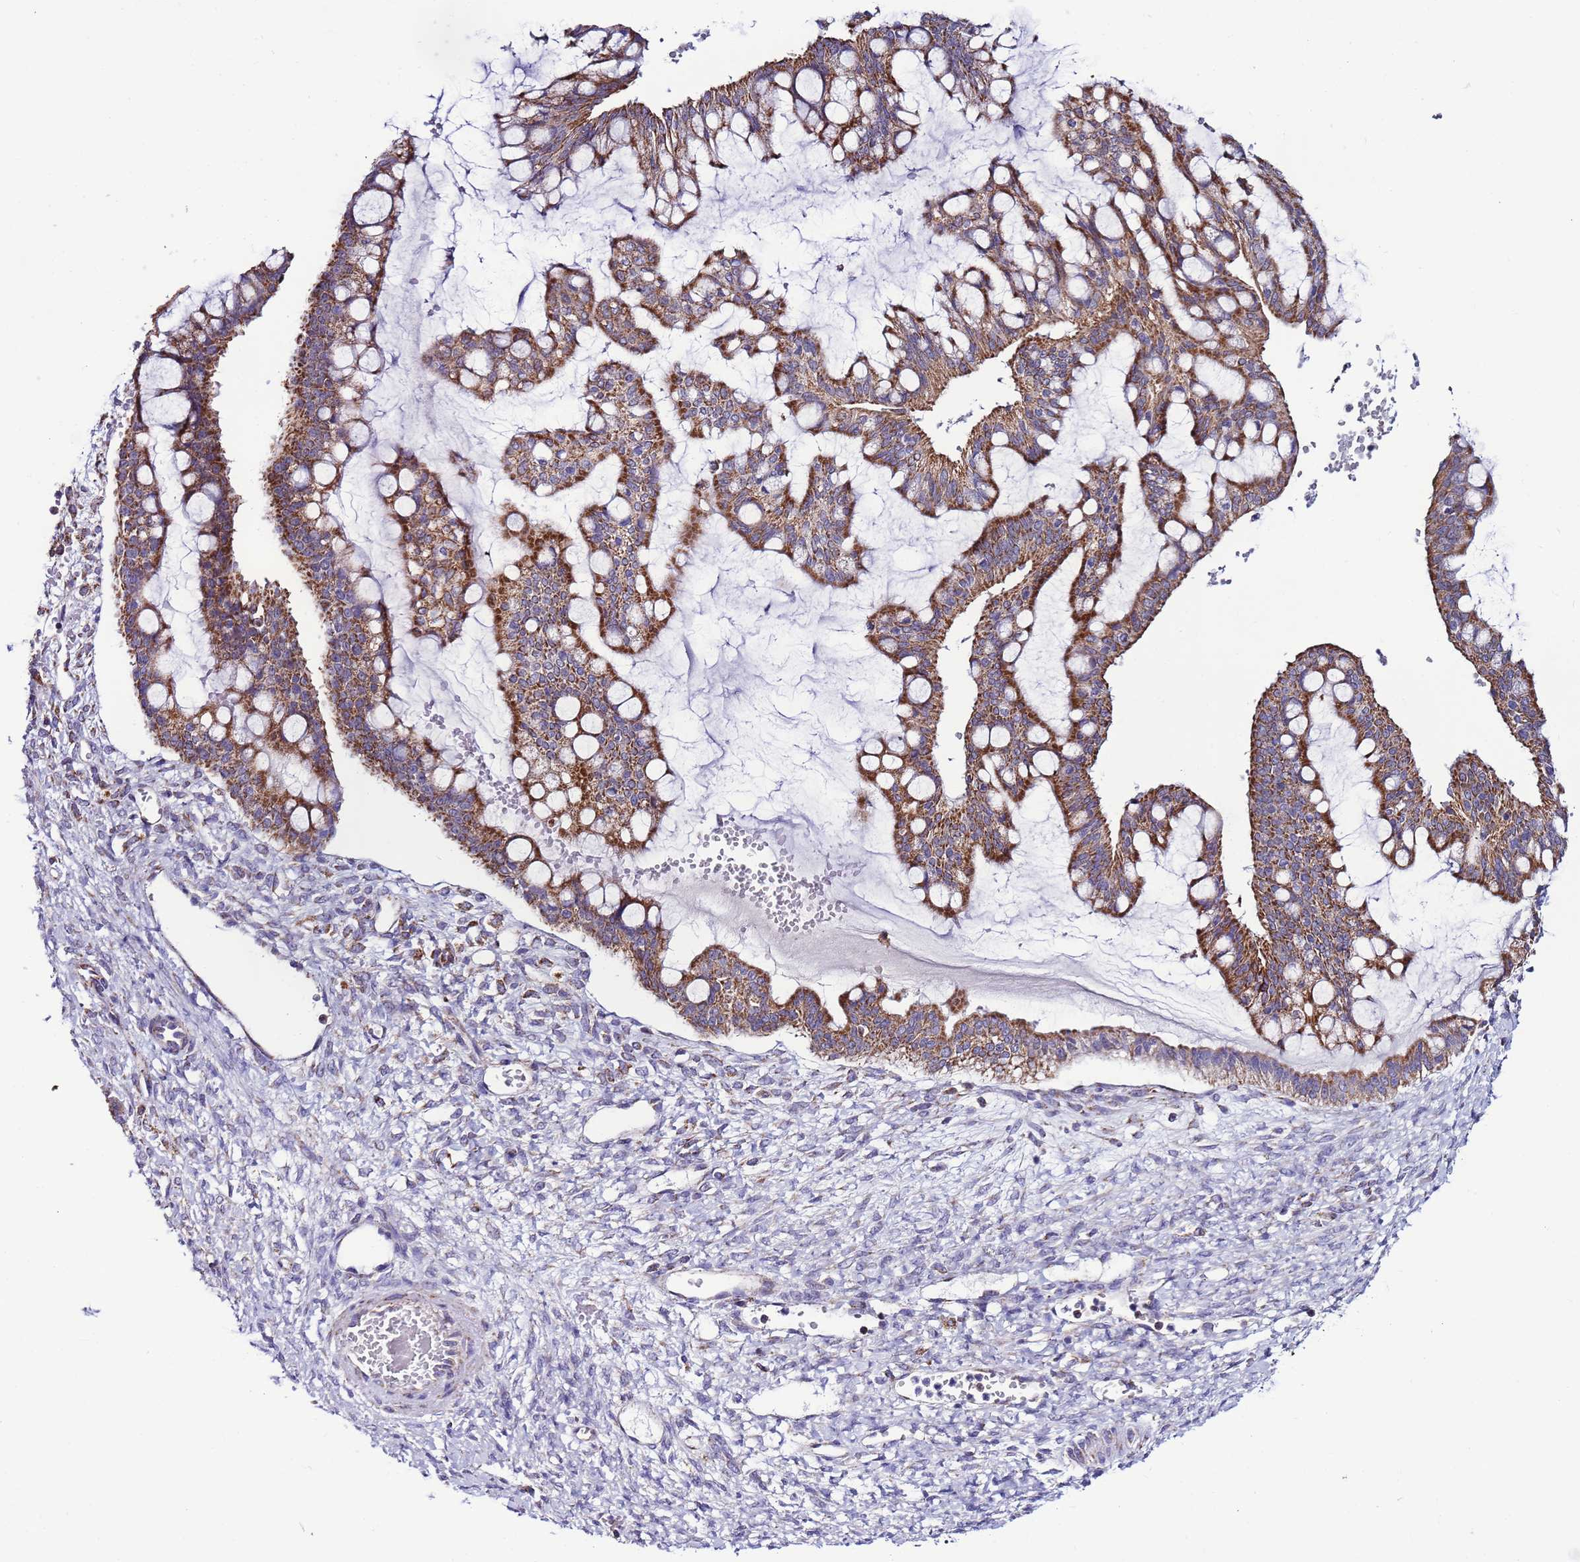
{"staining": {"intensity": "moderate", "quantity": ">75%", "location": "cytoplasmic/membranous"}, "tissue": "ovarian cancer", "cell_type": "Tumor cells", "image_type": "cancer", "snomed": [{"axis": "morphology", "description": "Cystadenocarcinoma, mucinous, NOS"}, {"axis": "topography", "description": "Ovary"}], "caption": "Protein expression analysis of human ovarian cancer (mucinous cystadenocarcinoma) reveals moderate cytoplasmic/membranous staining in about >75% of tumor cells.", "gene": "UEVLD", "patient": {"sex": "female", "age": 73}}